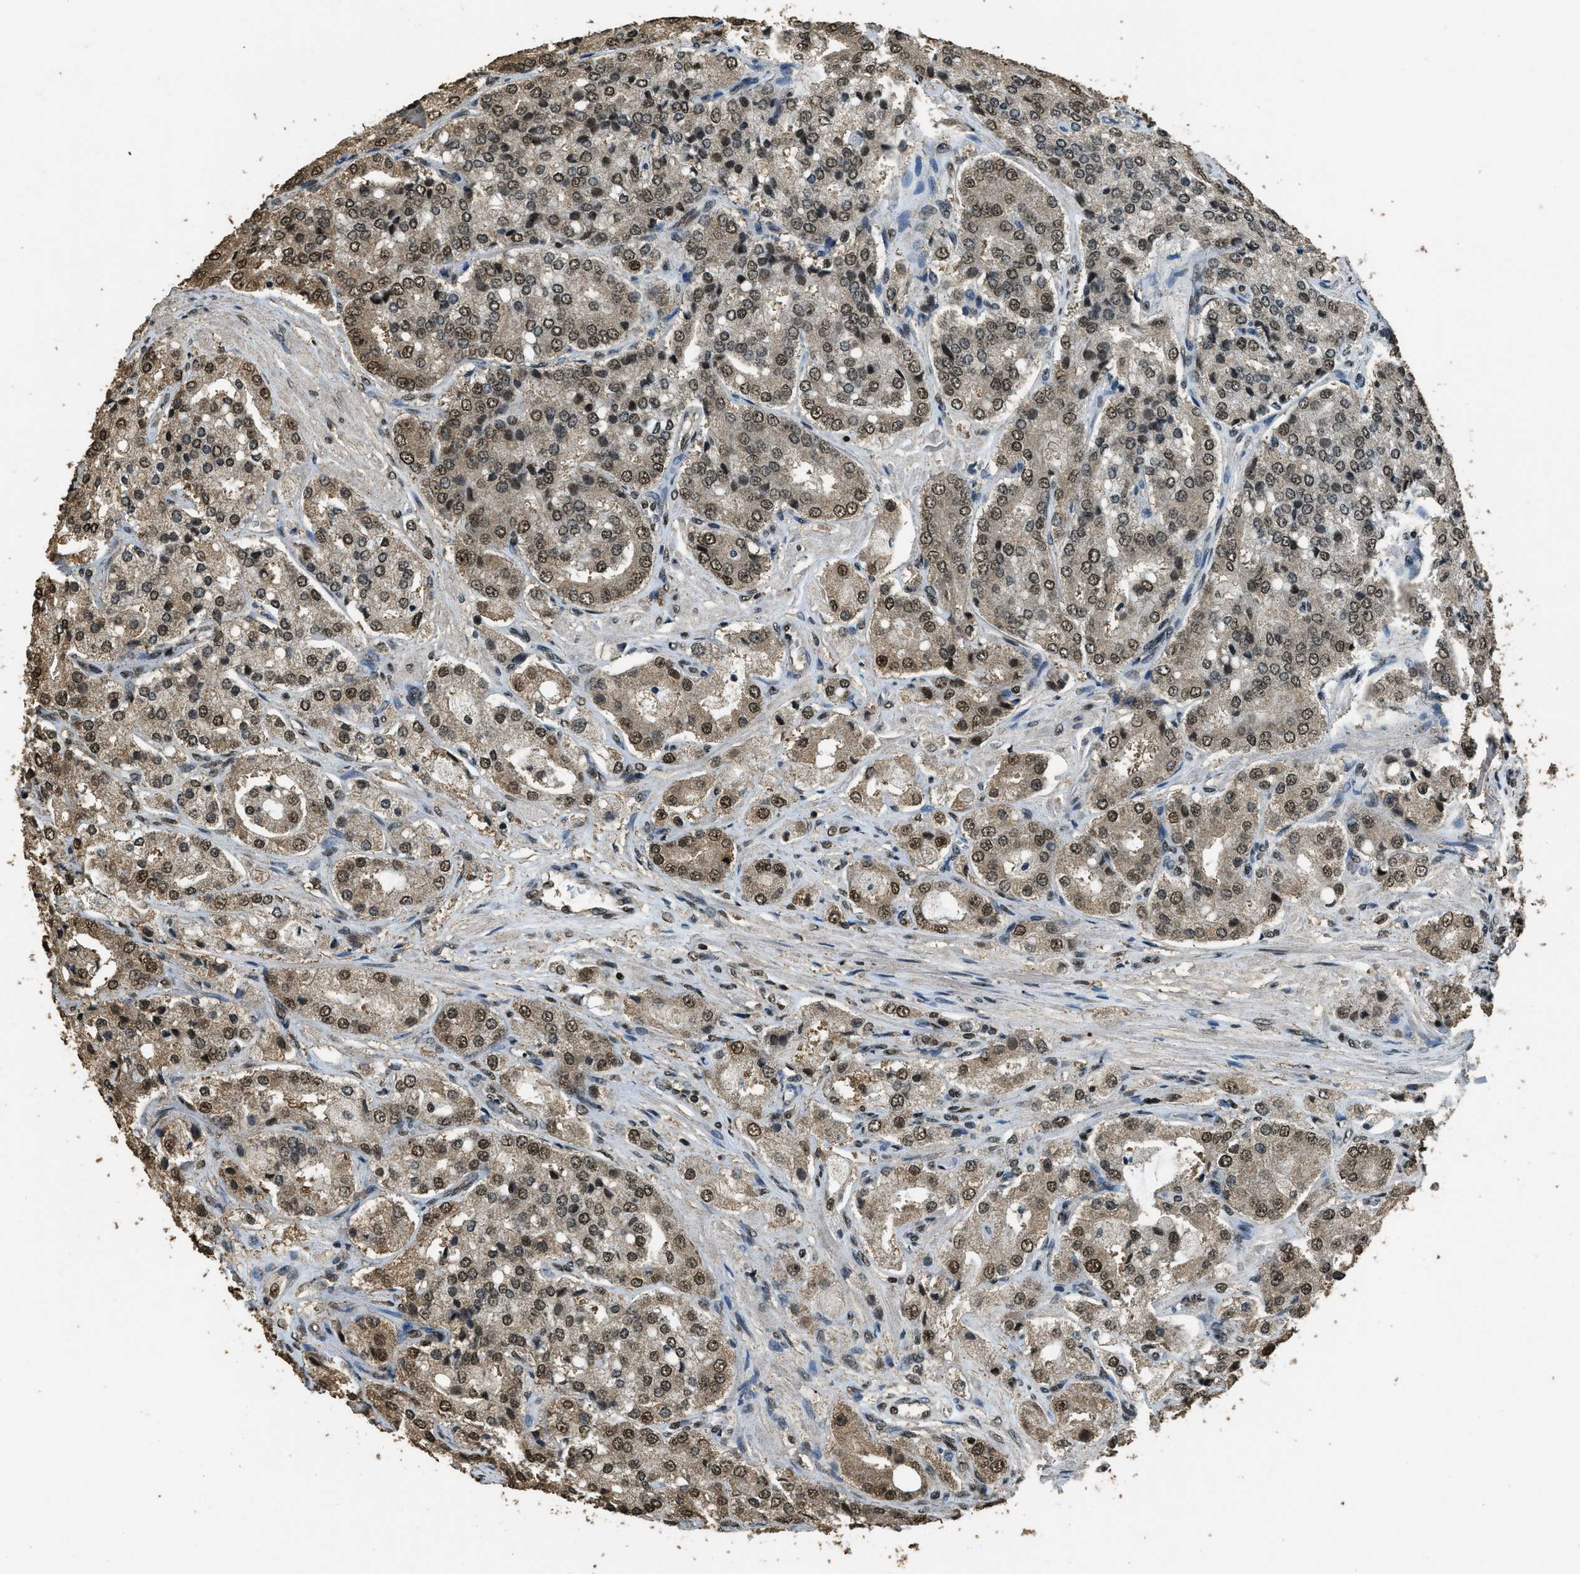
{"staining": {"intensity": "strong", "quantity": ">75%", "location": "nuclear"}, "tissue": "prostate cancer", "cell_type": "Tumor cells", "image_type": "cancer", "snomed": [{"axis": "morphology", "description": "Adenocarcinoma, High grade"}, {"axis": "topography", "description": "Prostate"}], "caption": "Tumor cells display high levels of strong nuclear positivity in about >75% of cells in human prostate cancer.", "gene": "MYB", "patient": {"sex": "male", "age": 65}}